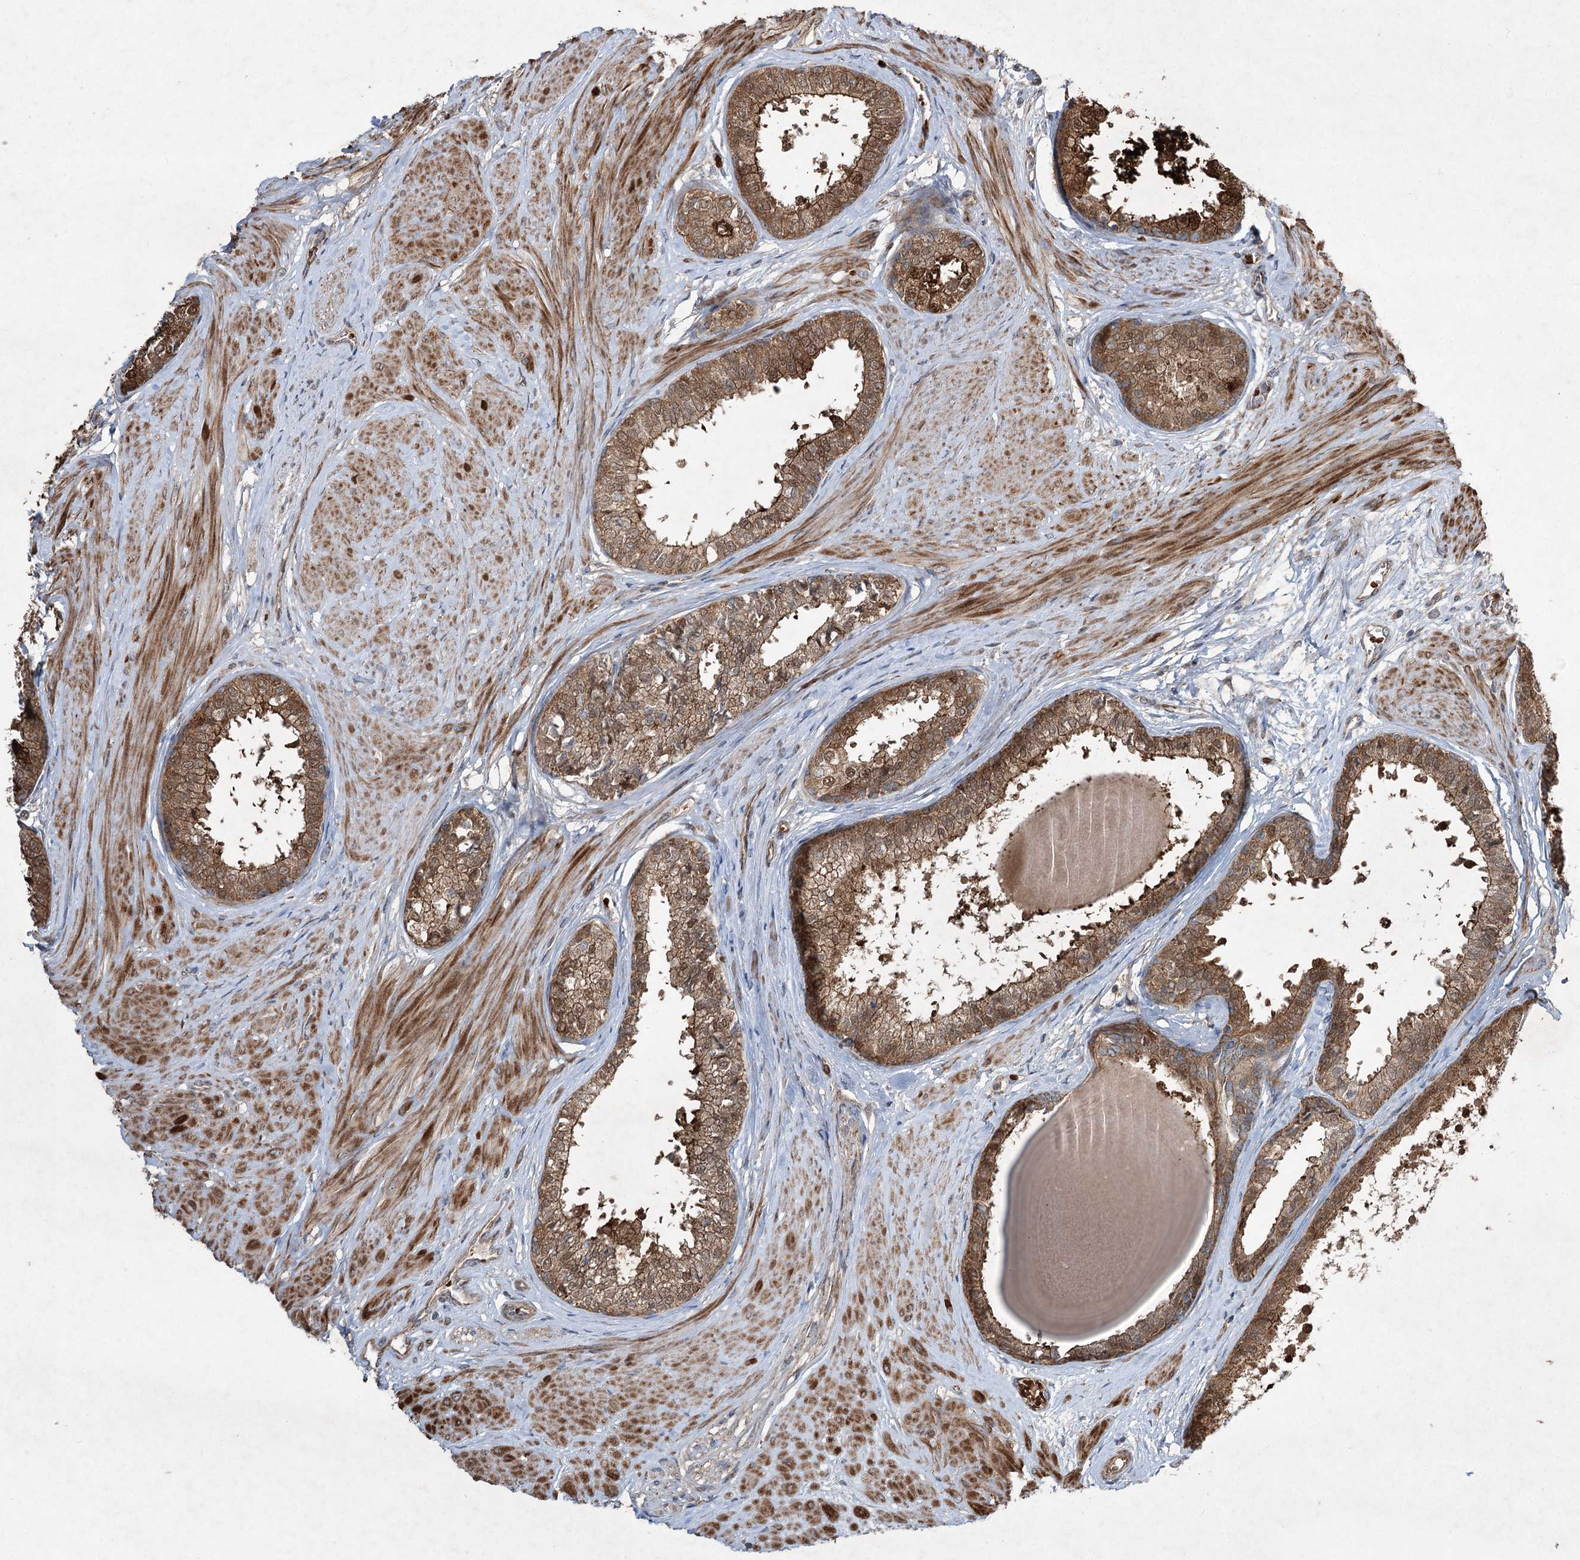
{"staining": {"intensity": "strong", "quantity": ">75%", "location": "cytoplasmic/membranous"}, "tissue": "prostate", "cell_type": "Glandular cells", "image_type": "normal", "snomed": [{"axis": "morphology", "description": "Normal tissue, NOS"}, {"axis": "topography", "description": "Prostate"}], "caption": "A brown stain shows strong cytoplasmic/membranous expression of a protein in glandular cells of unremarkable human prostate. Using DAB (3,3'-diaminobenzidine) (brown) and hematoxylin (blue) stains, captured at high magnification using brightfield microscopy.", "gene": "SERINC5", "patient": {"sex": "male", "age": 48}}